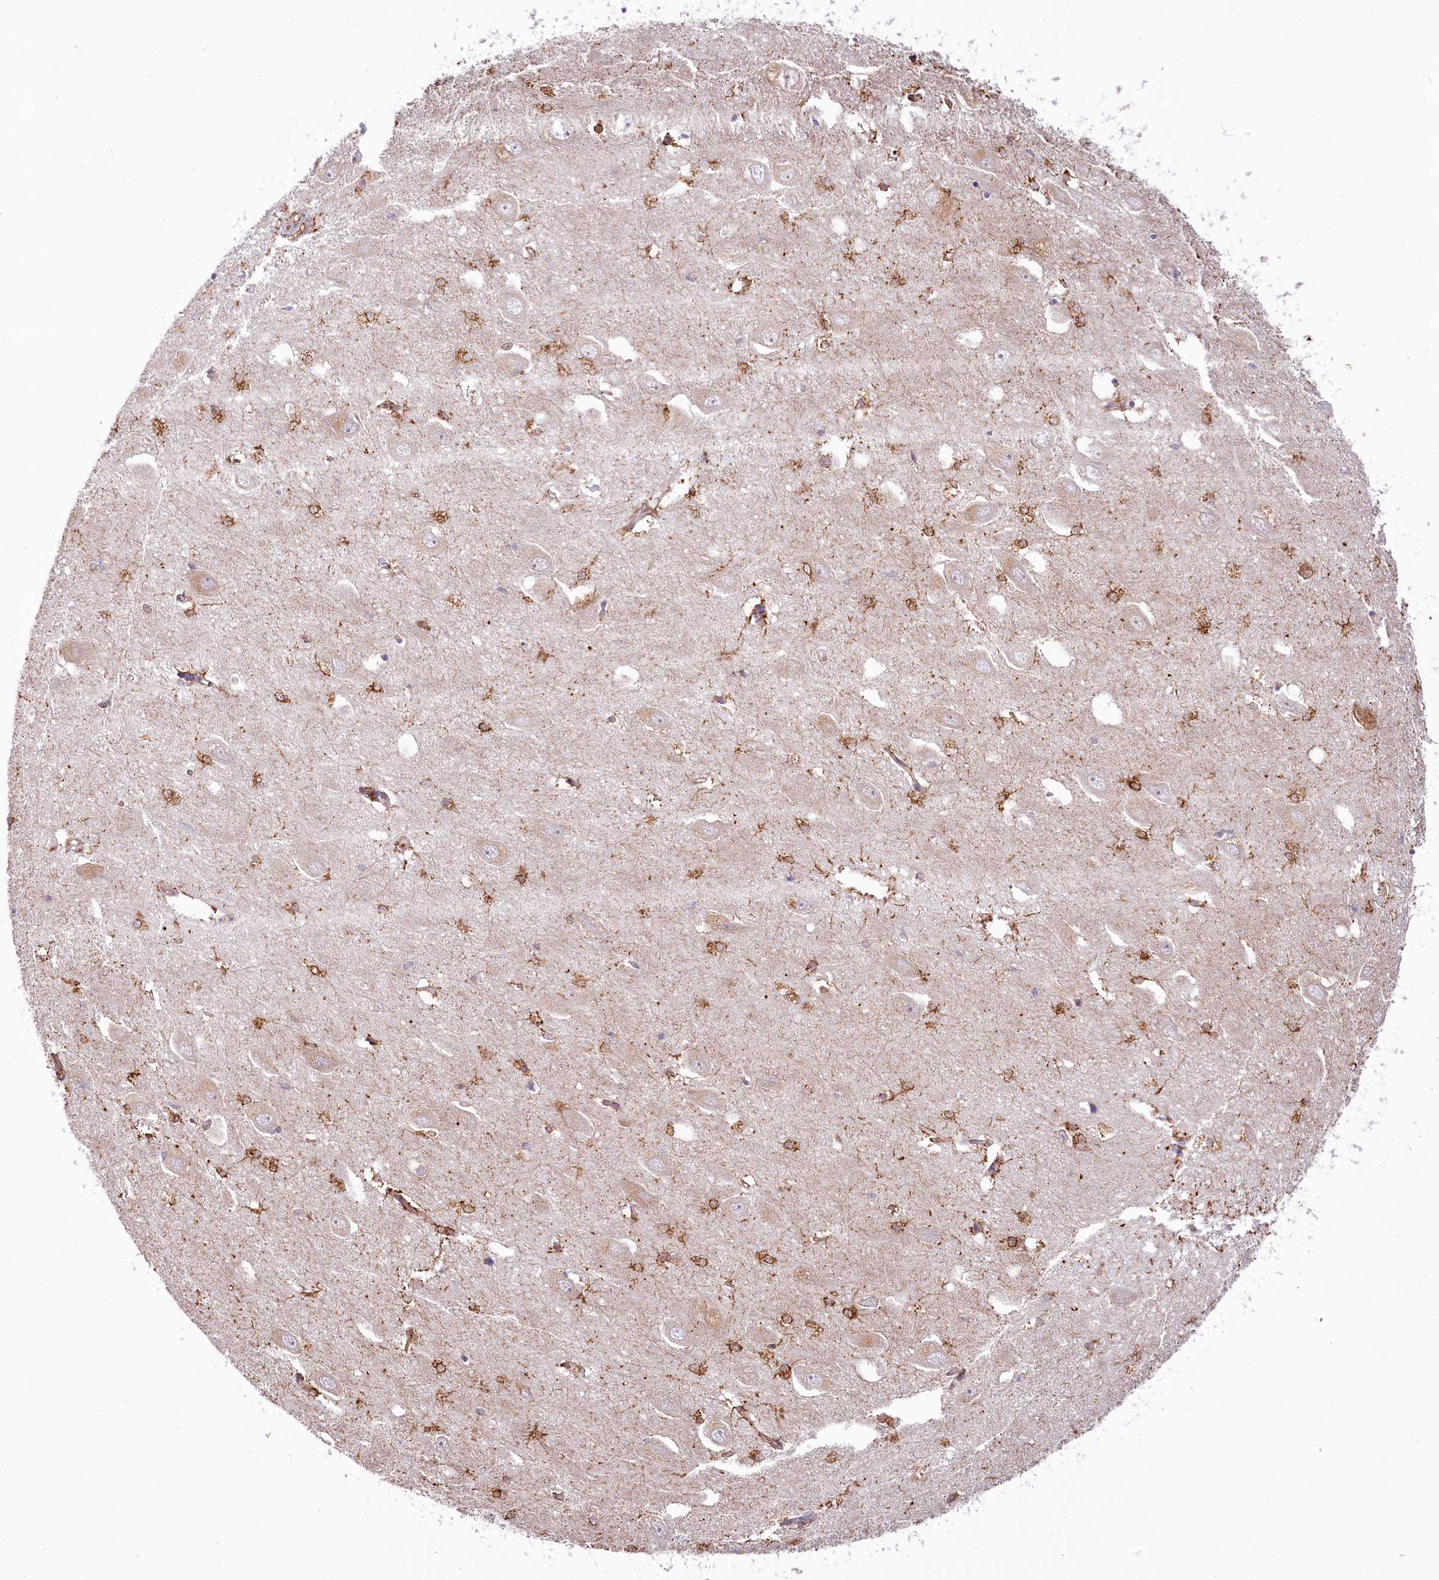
{"staining": {"intensity": "moderate", "quantity": "25%-75%", "location": "cytoplasmic/membranous"}, "tissue": "hippocampus", "cell_type": "Glial cells", "image_type": "normal", "snomed": [{"axis": "morphology", "description": "Normal tissue, NOS"}, {"axis": "topography", "description": "Hippocampus"}], "caption": "Immunohistochemistry (IHC) (DAB (3,3'-diaminobenzidine)) staining of benign hippocampus reveals moderate cytoplasmic/membranous protein staining in about 25%-75% of glial cells.", "gene": "ALKBH8", "patient": {"sex": "female", "age": 64}}